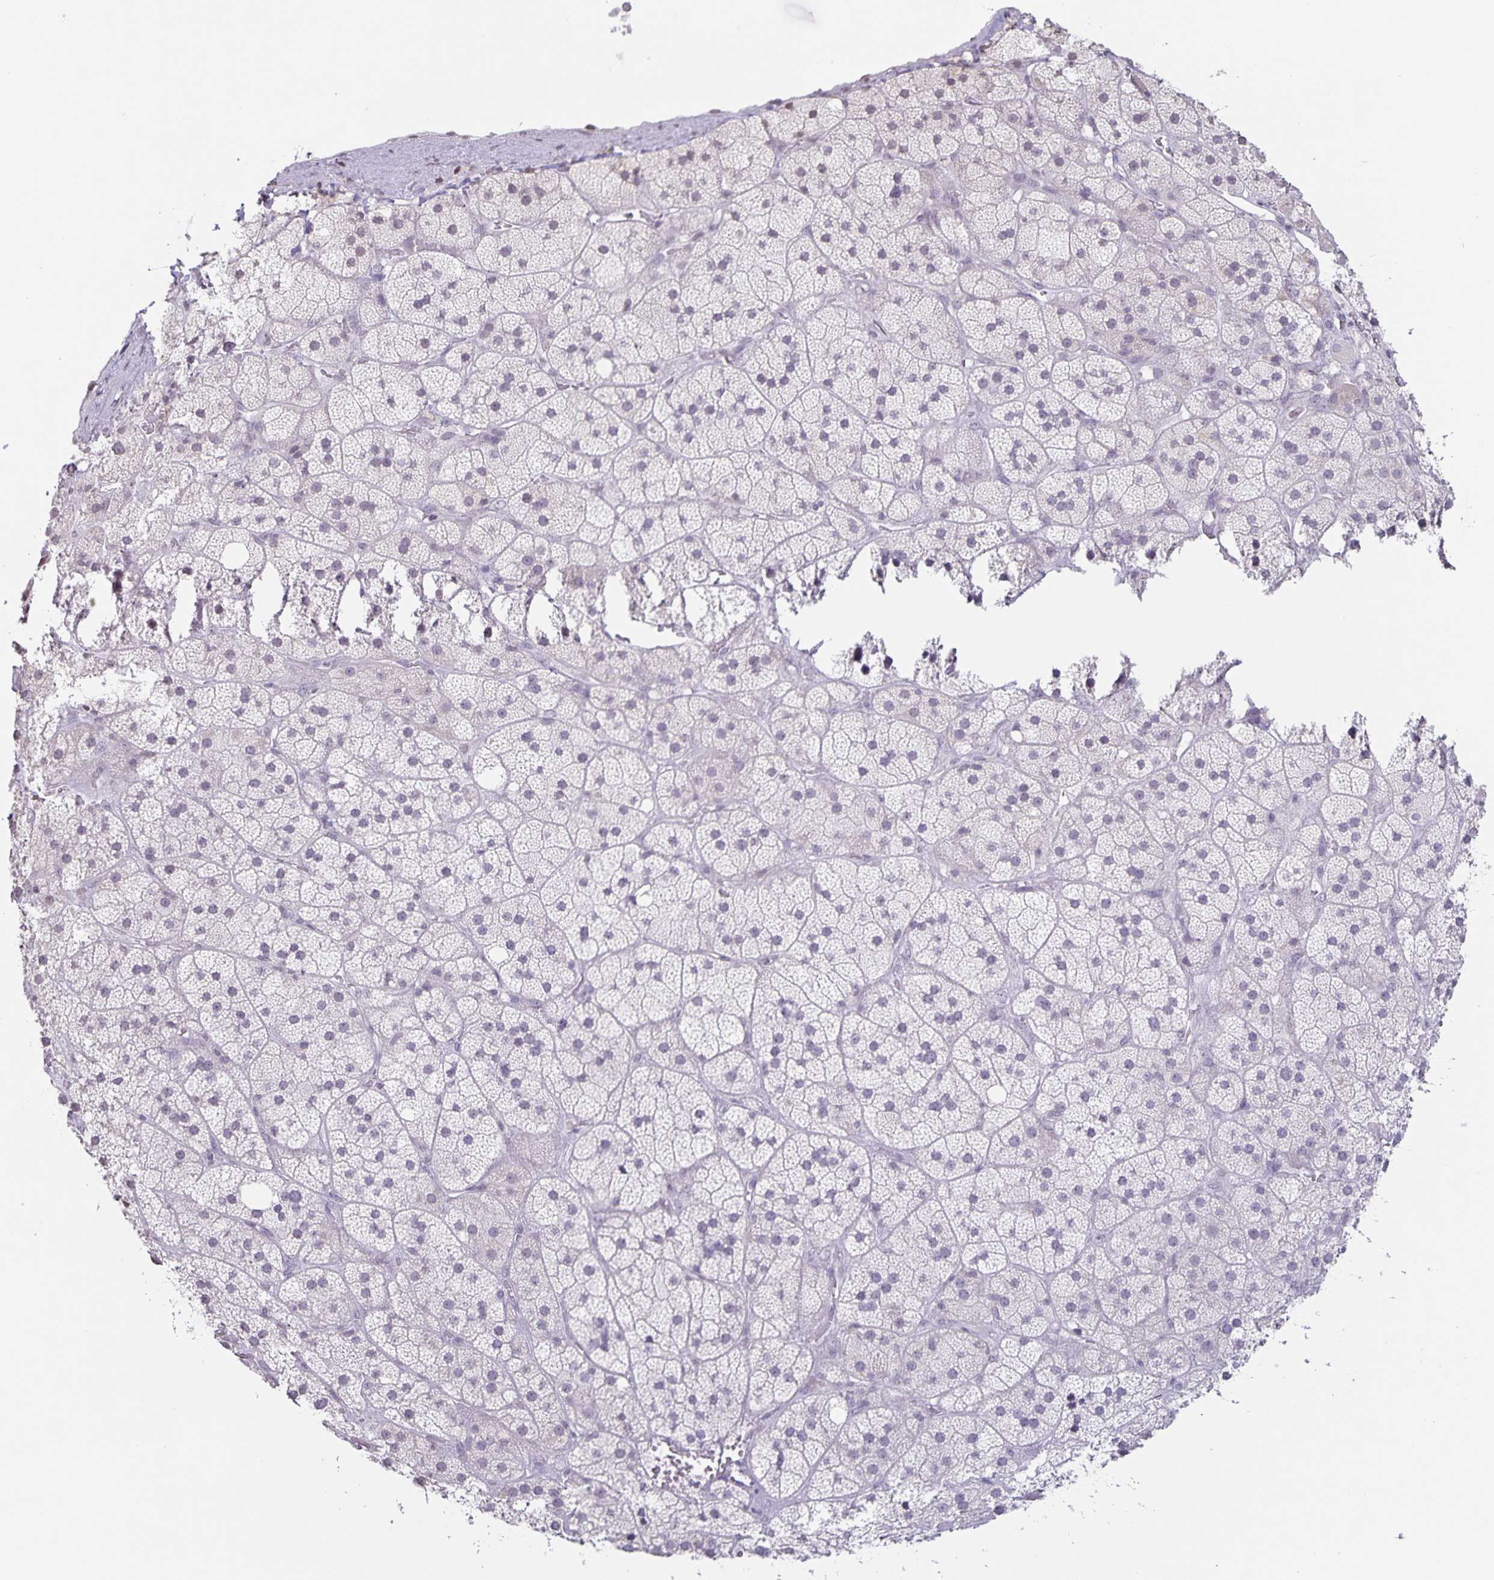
{"staining": {"intensity": "negative", "quantity": "none", "location": "none"}, "tissue": "adrenal gland", "cell_type": "Glandular cells", "image_type": "normal", "snomed": [{"axis": "morphology", "description": "Normal tissue, NOS"}, {"axis": "topography", "description": "Adrenal gland"}], "caption": "Immunohistochemistry (IHC) micrograph of normal human adrenal gland stained for a protein (brown), which displays no staining in glandular cells.", "gene": "AQP4", "patient": {"sex": "male", "age": 57}}